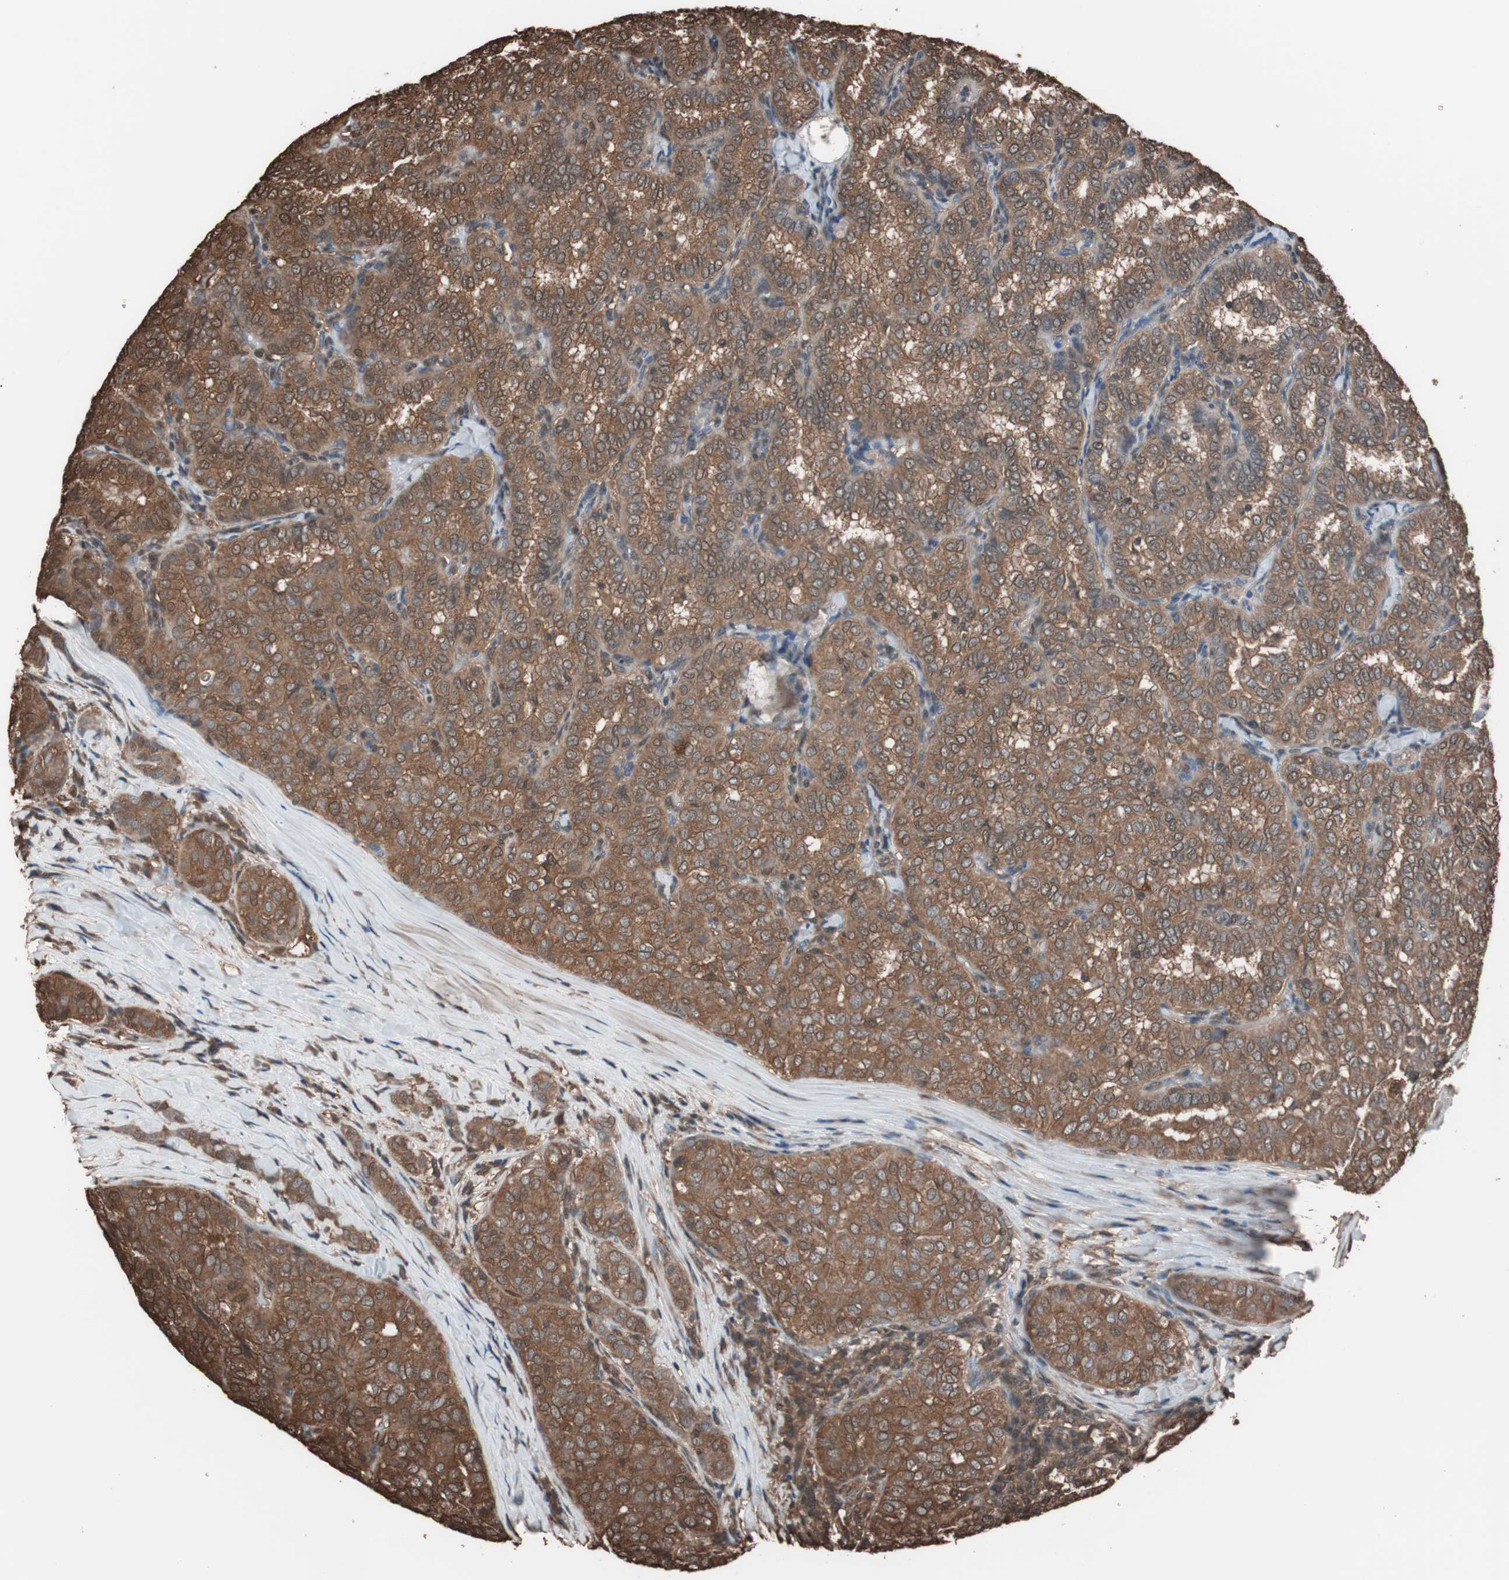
{"staining": {"intensity": "strong", "quantity": ">75%", "location": "cytoplasmic/membranous"}, "tissue": "thyroid cancer", "cell_type": "Tumor cells", "image_type": "cancer", "snomed": [{"axis": "morphology", "description": "Papillary adenocarcinoma, NOS"}, {"axis": "topography", "description": "Thyroid gland"}], "caption": "This photomicrograph reveals immunohistochemistry staining of human thyroid cancer, with high strong cytoplasmic/membranous positivity in approximately >75% of tumor cells.", "gene": "CALM2", "patient": {"sex": "female", "age": 30}}